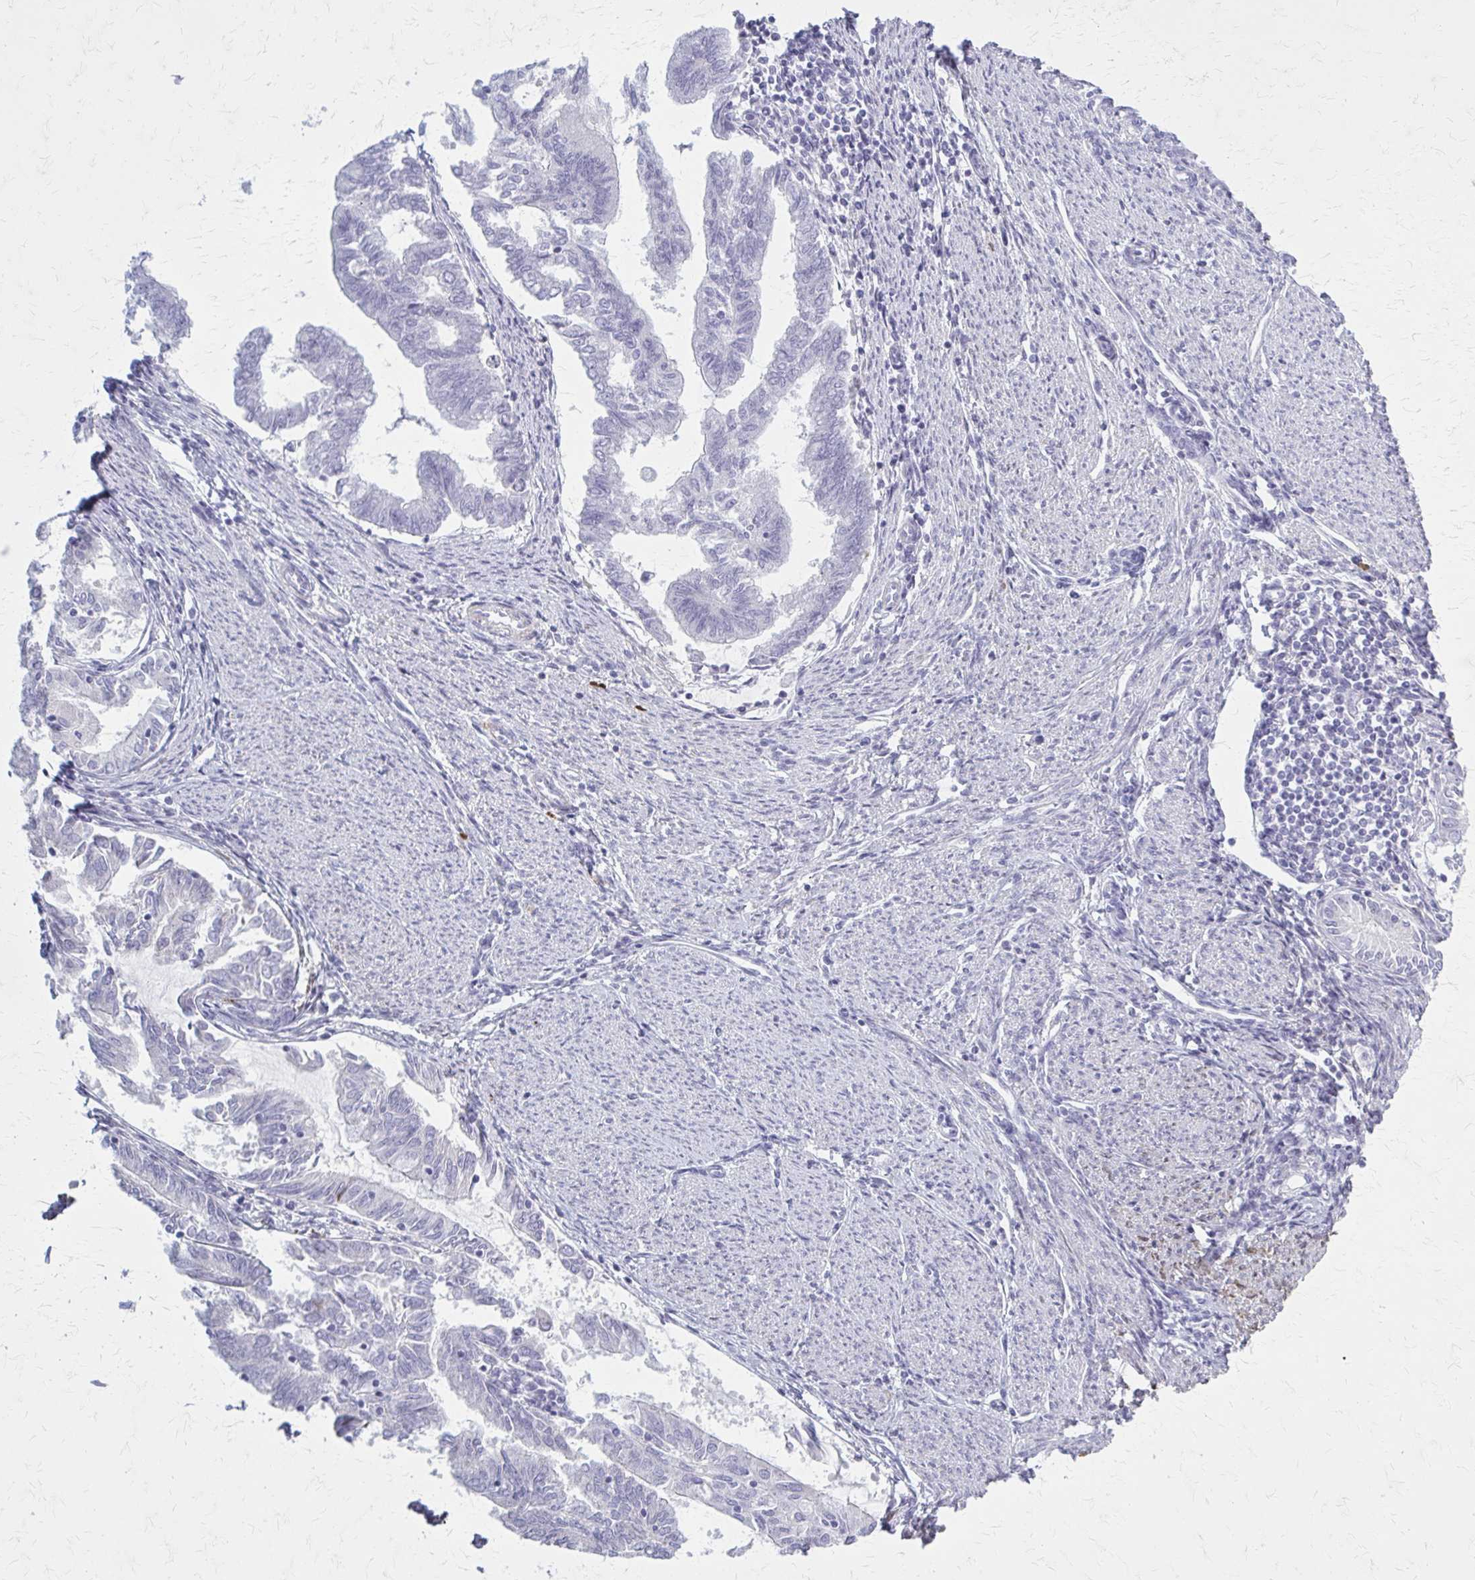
{"staining": {"intensity": "negative", "quantity": "none", "location": "none"}, "tissue": "endometrial cancer", "cell_type": "Tumor cells", "image_type": "cancer", "snomed": [{"axis": "morphology", "description": "Adenocarcinoma, NOS"}, {"axis": "topography", "description": "Endometrium"}], "caption": "A histopathology image of human endometrial cancer (adenocarcinoma) is negative for staining in tumor cells.", "gene": "SERPIND1", "patient": {"sex": "female", "age": 79}}